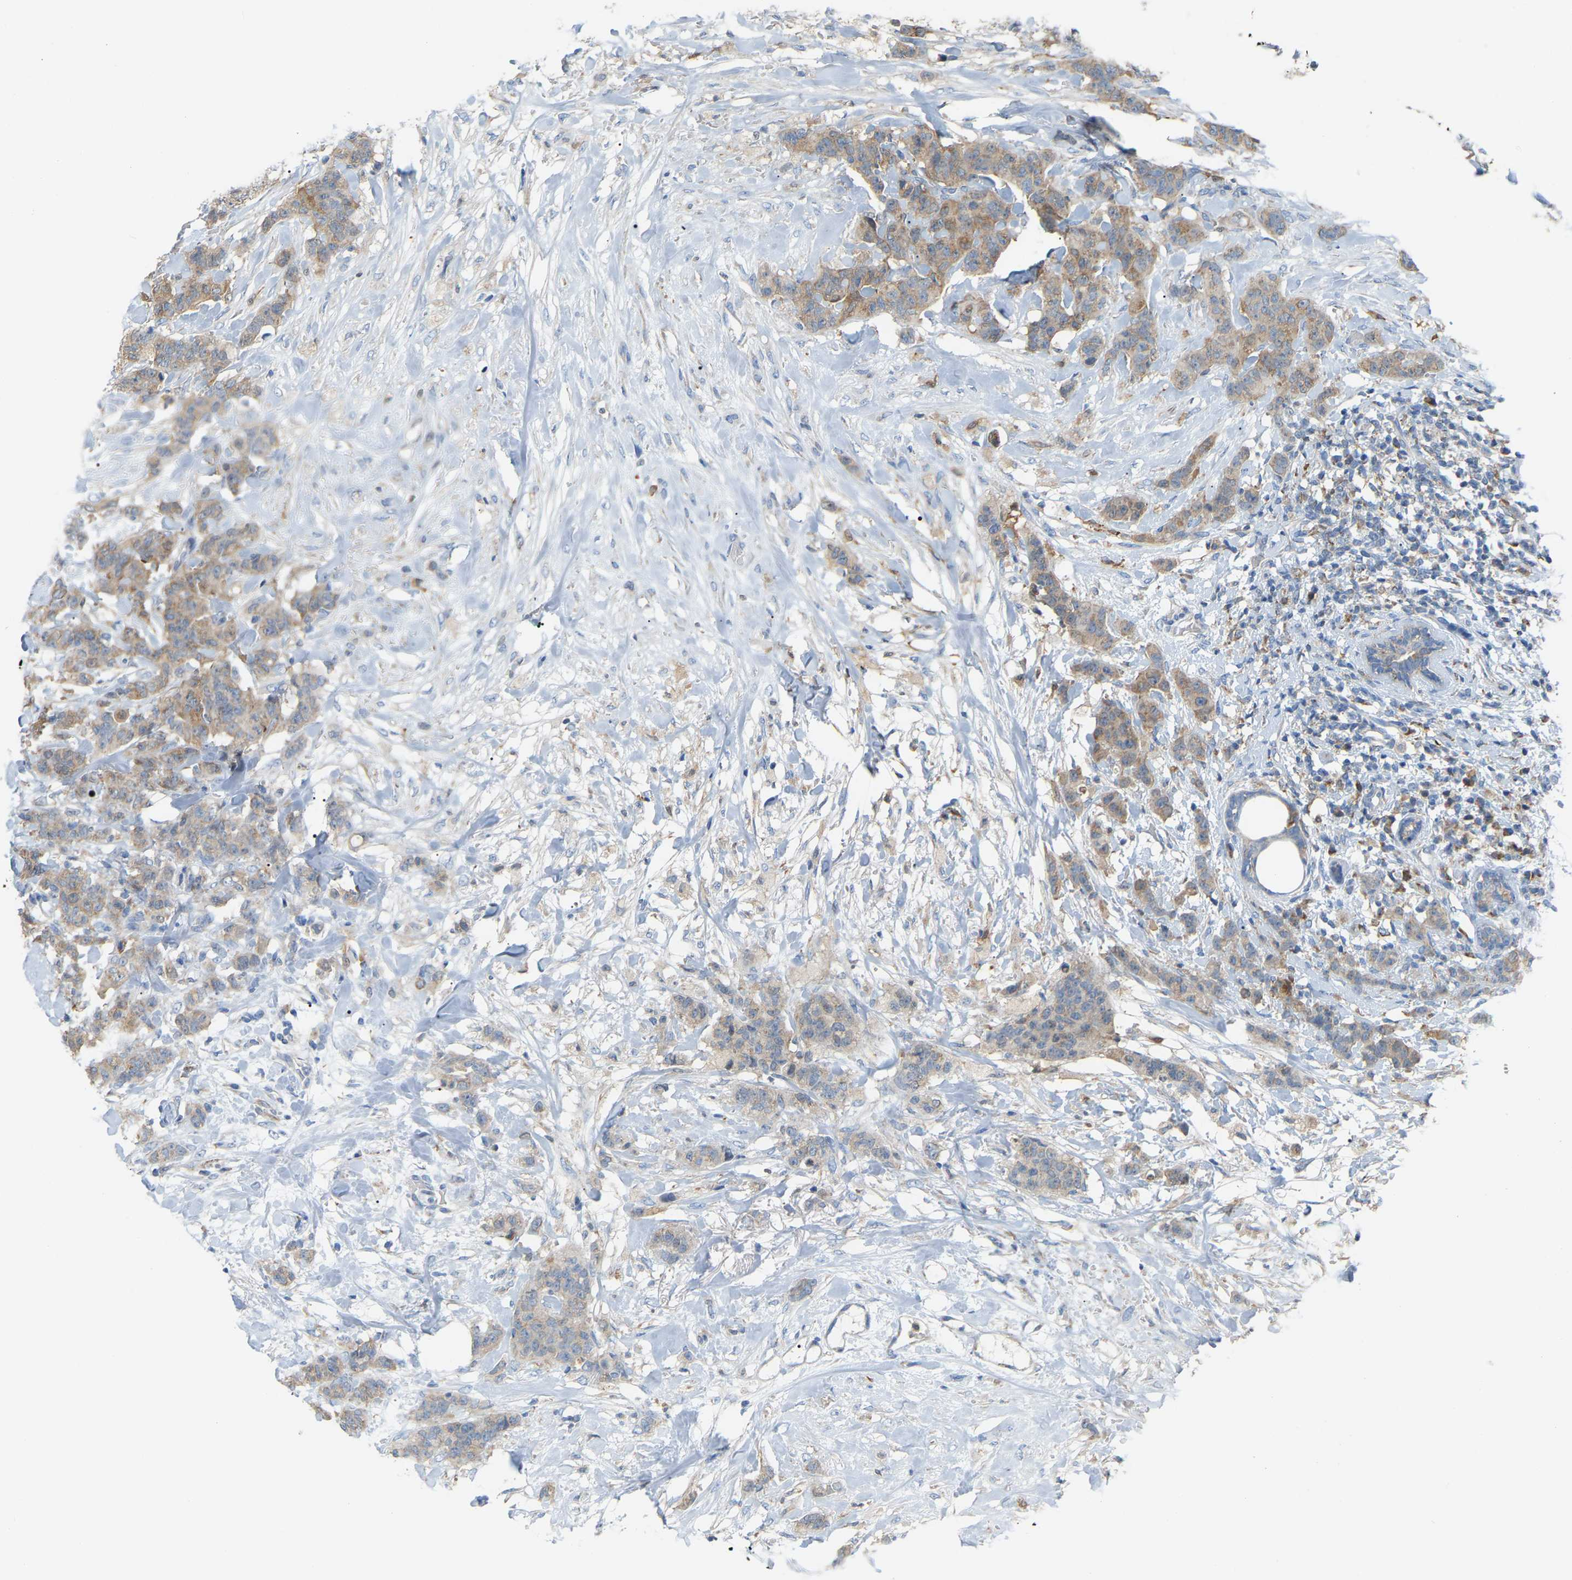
{"staining": {"intensity": "weak", "quantity": ">75%", "location": "cytoplasmic/membranous"}, "tissue": "breast cancer", "cell_type": "Tumor cells", "image_type": "cancer", "snomed": [{"axis": "morphology", "description": "Normal tissue, NOS"}, {"axis": "morphology", "description": "Duct carcinoma"}, {"axis": "topography", "description": "Breast"}], "caption": "Protein expression analysis of human breast cancer (invasive ductal carcinoma) reveals weak cytoplasmic/membranous positivity in about >75% of tumor cells.", "gene": "CROT", "patient": {"sex": "female", "age": 40}}